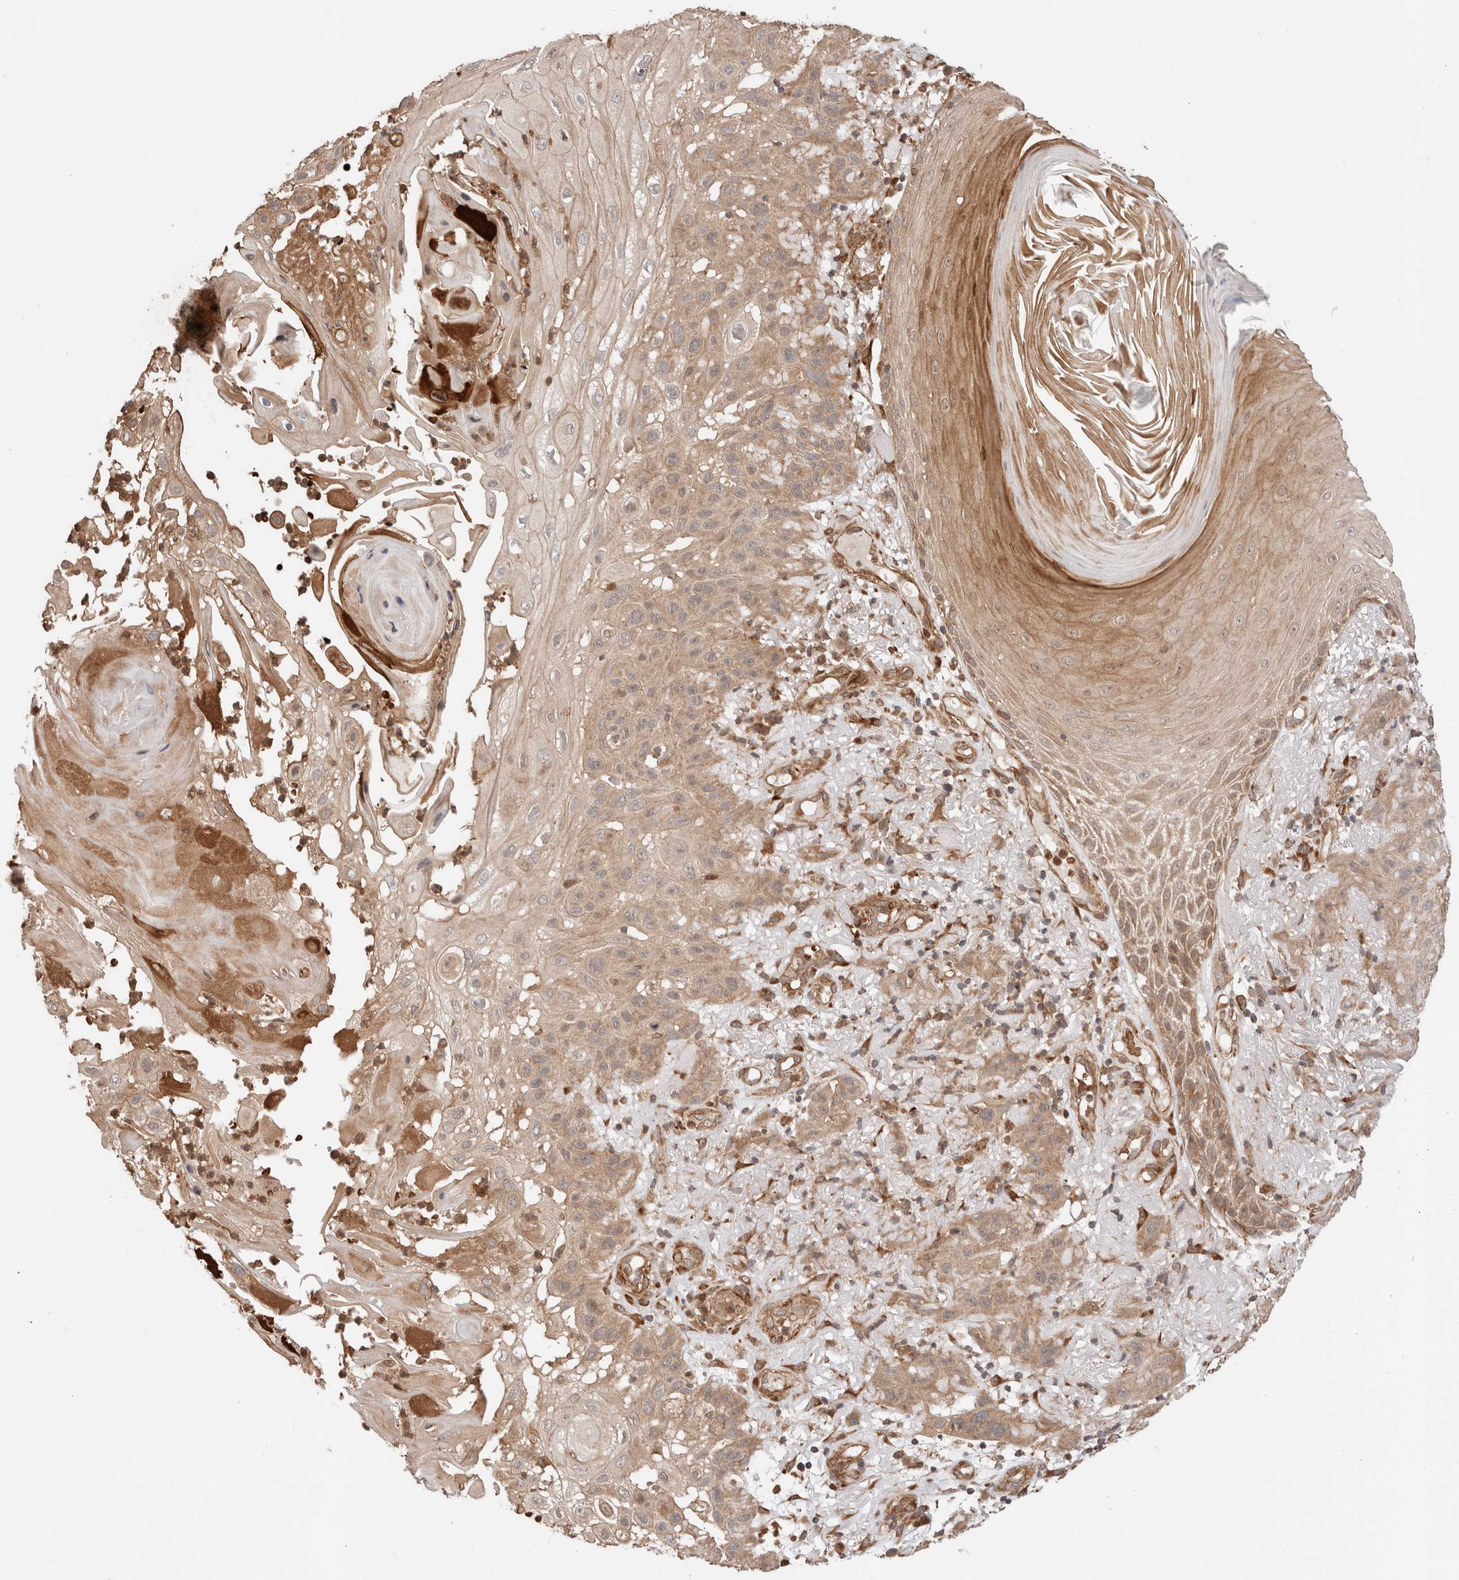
{"staining": {"intensity": "weak", "quantity": ">75%", "location": "cytoplasmic/membranous"}, "tissue": "skin cancer", "cell_type": "Tumor cells", "image_type": "cancer", "snomed": [{"axis": "morphology", "description": "Normal tissue, NOS"}, {"axis": "morphology", "description": "Squamous cell carcinoma, NOS"}, {"axis": "topography", "description": "Skin"}], "caption": "Tumor cells reveal weak cytoplasmic/membranous positivity in about >75% of cells in skin cancer (squamous cell carcinoma).", "gene": "ZNF649", "patient": {"sex": "female", "age": 96}}